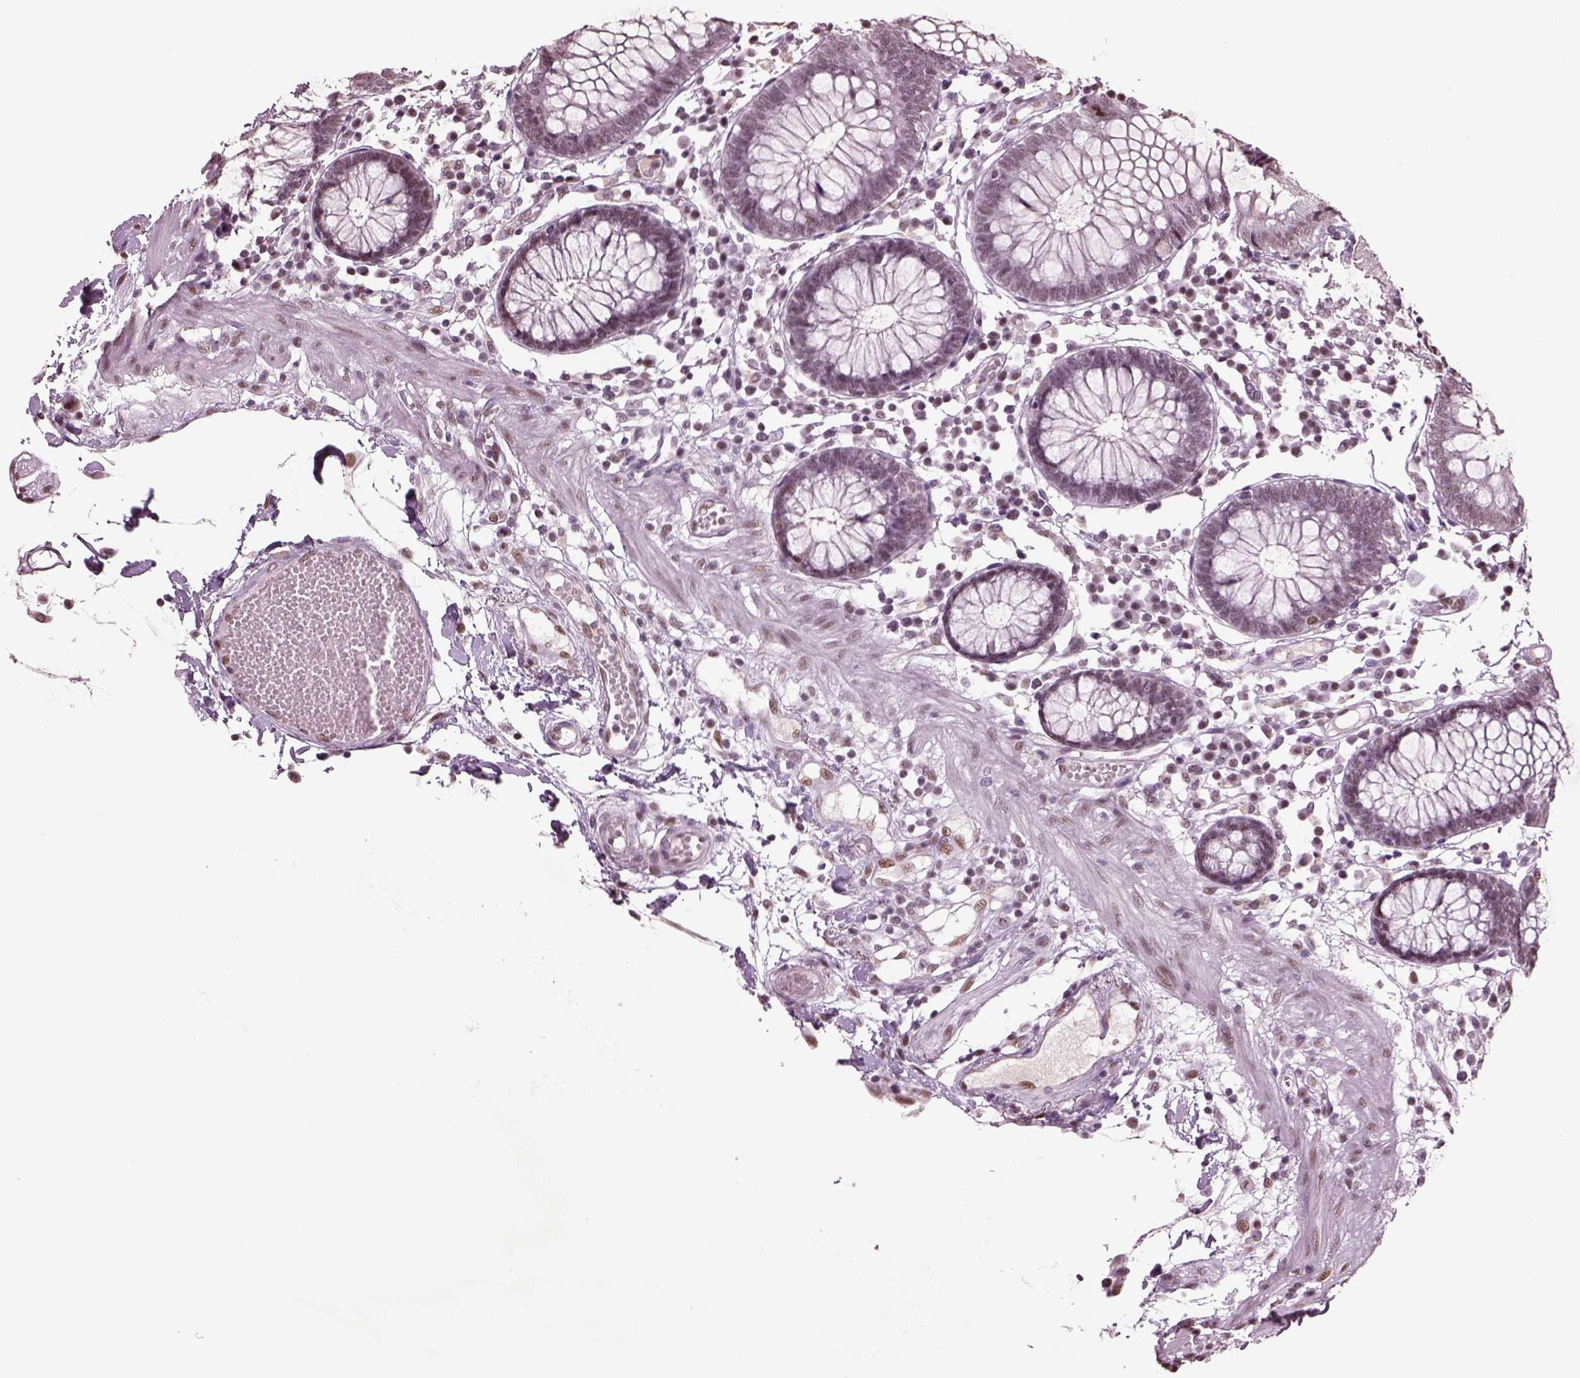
{"staining": {"intensity": "moderate", "quantity": "<25%", "location": "nuclear"}, "tissue": "colon", "cell_type": "Endothelial cells", "image_type": "normal", "snomed": [{"axis": "morphology", "description": "Normal tissue, NOS"}, {"axis": "morphology", "description": "Adenocarcinoma, NOS"}, {"axis": "topography", "description": "Colon"}], "caption": "Colon was stained to show a protein in brown. There is low levels of moderate nuclear staining in about <25% of endothelial cells.", "gene": "SEPHS1", "patient": {"sex": "male", "age": 83}}